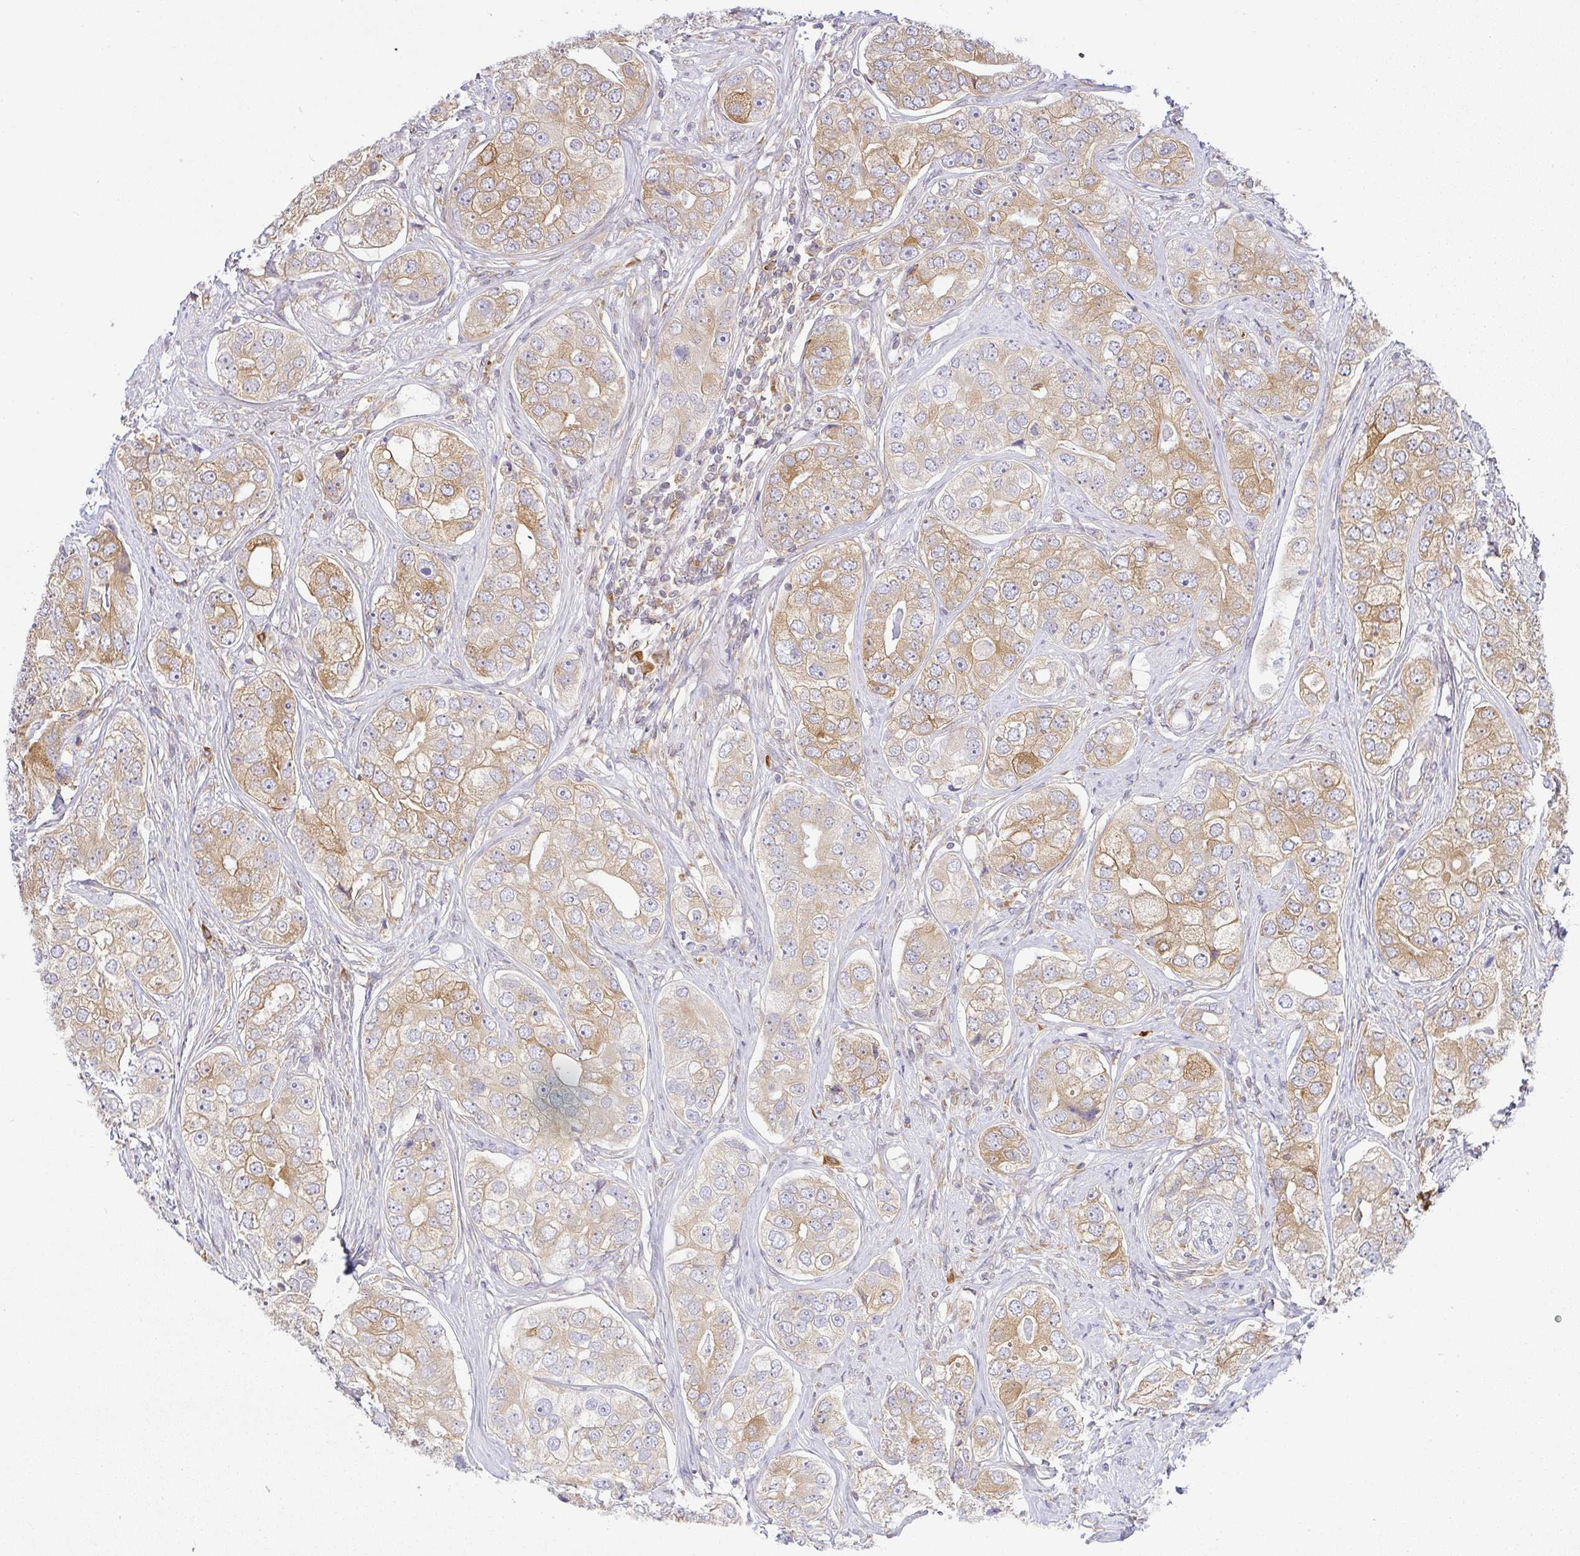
{"staining": {"intensity": "moderate", "quantity": "25%-75%", "location": "cytoplasmic/membranous"}, "tissue": "prostate cancer", "cell_type": "Tumor cells", "image_type": "cancer", "snomed": [{"axis": "morphology", "description": "Adenocarcinoma, High grade"}, {"axis": "topography", "description": "Prostate"}], "caption": "Immunohistochemical staining of prostate cancer shows medium levels of moderate cytoplasmic/membranous protein positivity in about 25%-75% of tumor cells. The staining is performed using DAB brown chromogen to label protein expression. The nuclei are counter-stained blue using hematoxylin.", "gene": "DERL2", "patient": {"sex": "male", "age": 60}}